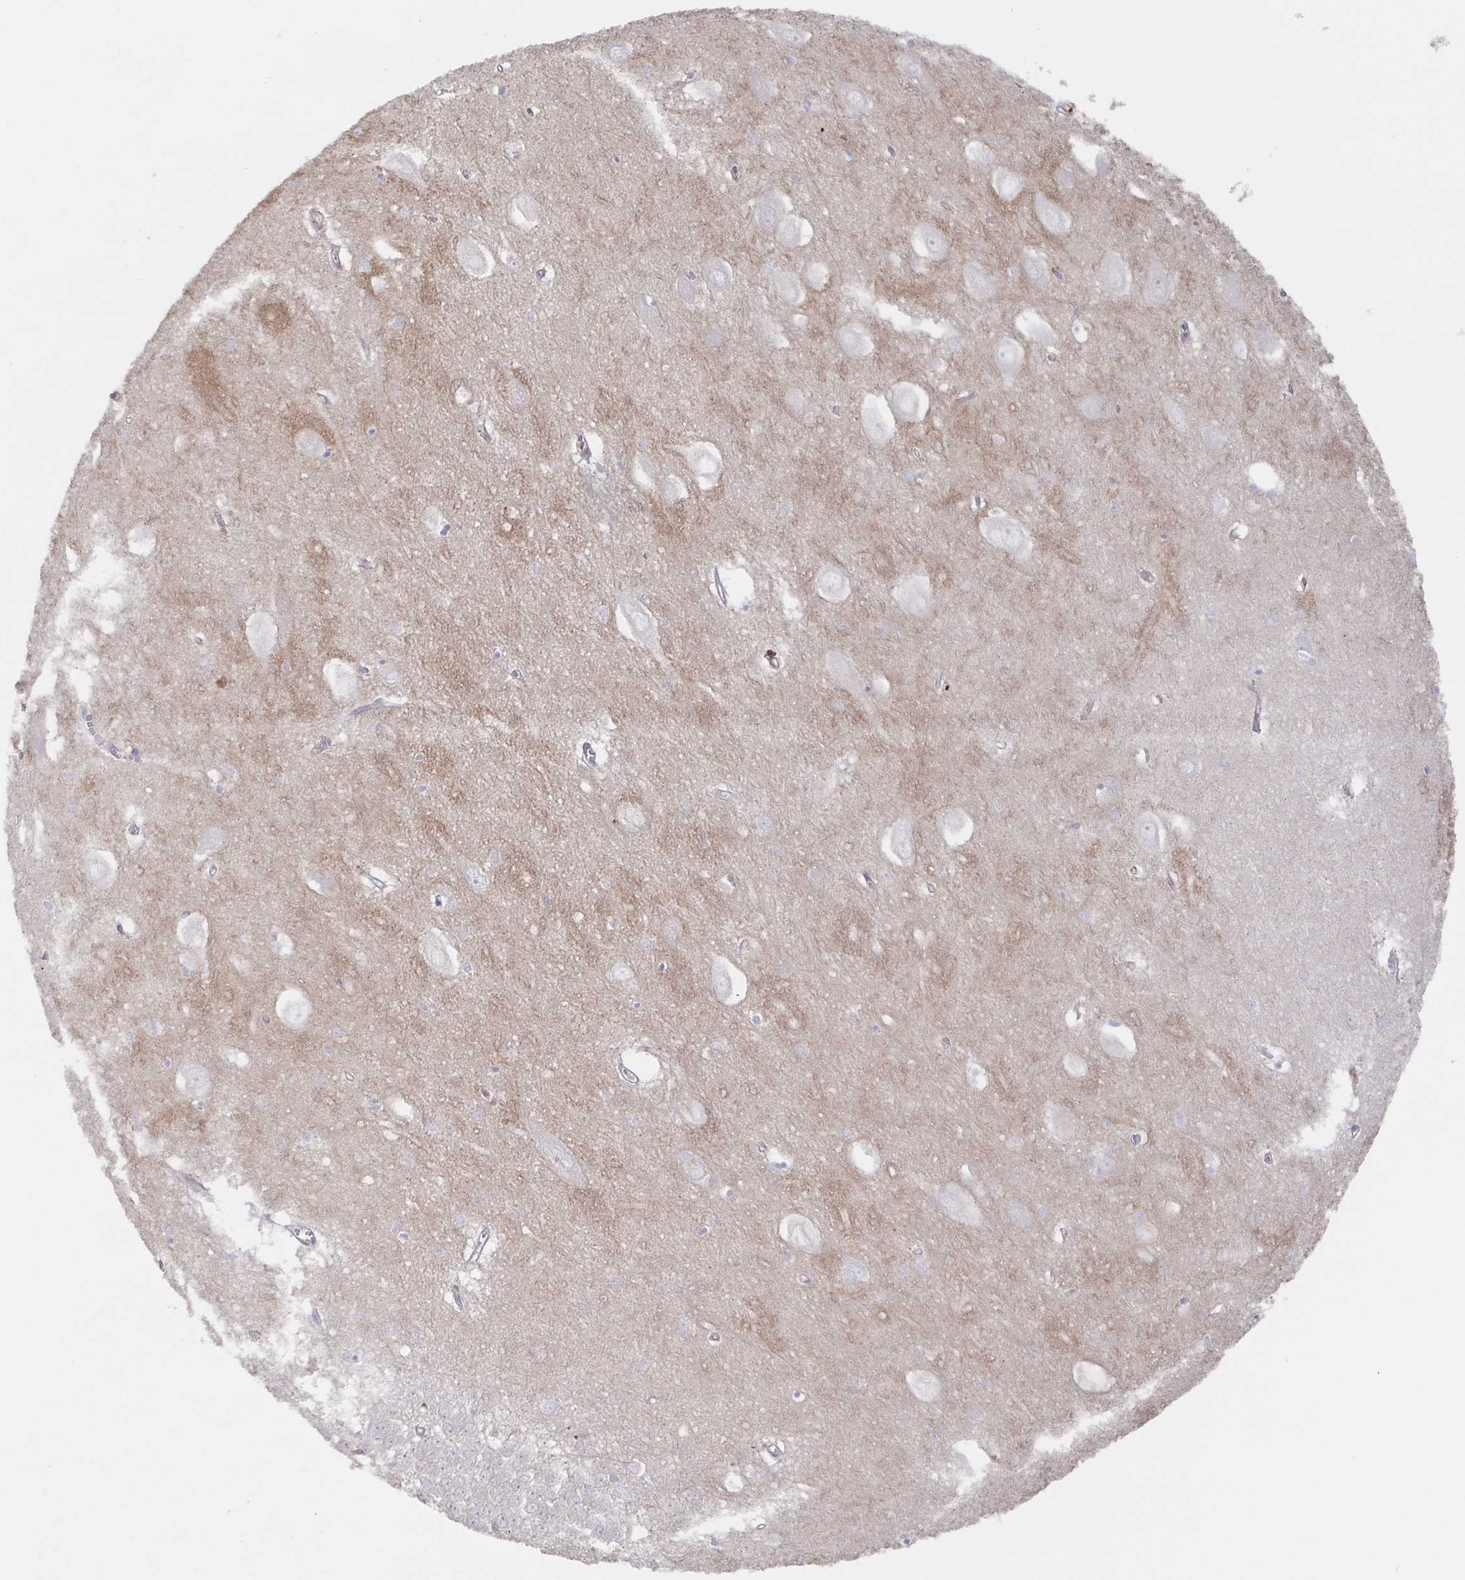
{"staining": {"intensity": "negative", "quantity": "none", "location": "none"}, "tissue": "hippocampus", "cell_type": "Glial cells", "image_type": "normal", "snomed": [{"axis": "morphology", "description": "Normal tissue, NOS"}, {"axis": "topography", "description": "Hippocampus"}], "caption": "This is an IHC image of normal human hippocampus. There is no expression in glial cells.", "gene": "AGFG2", "patient": {"sex": "female", "age": 64}}